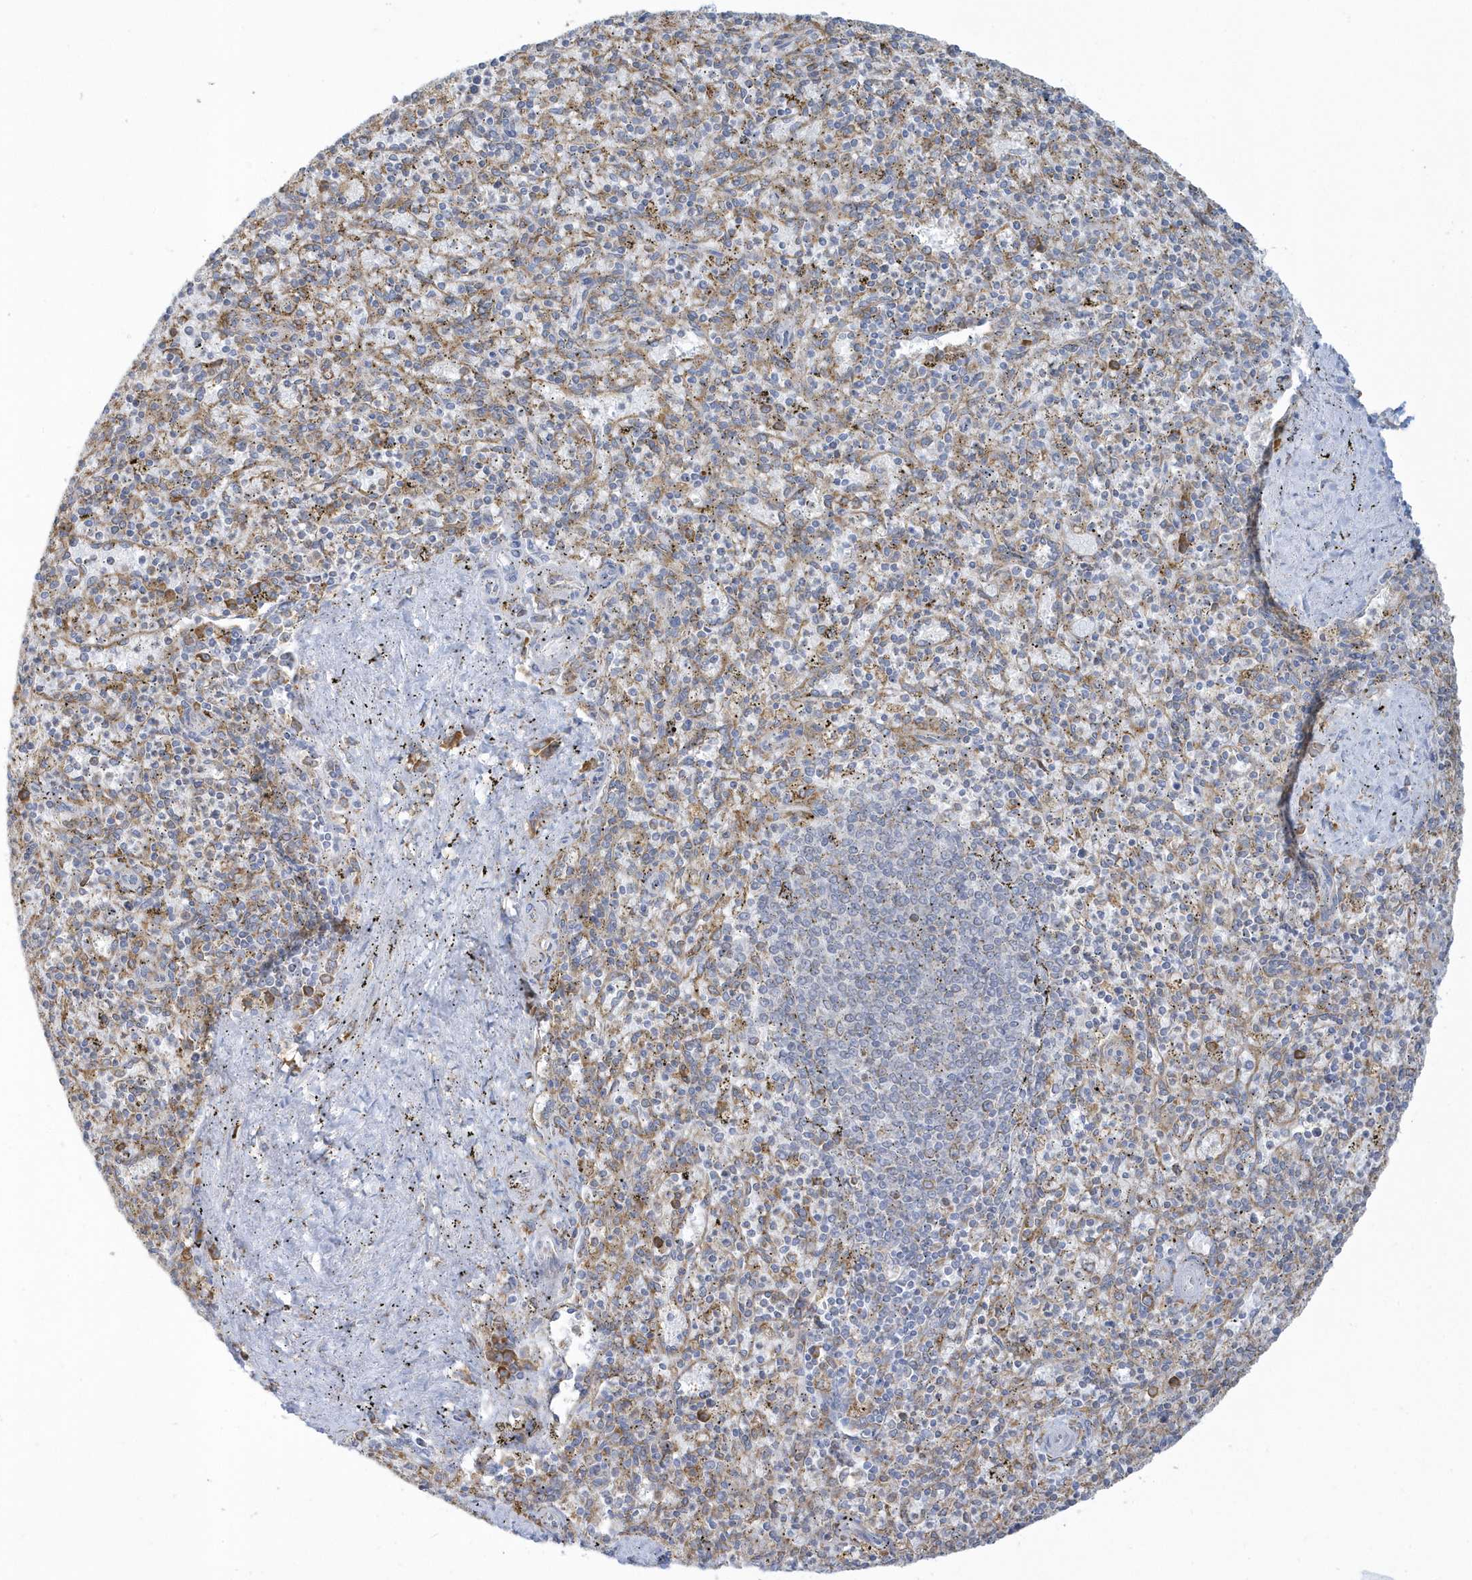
{"staining": {"intensity": "moderate", "quantity": "<25%", "location": "cytoplasmic/membranous"}, "tissue": "spleen", "cell_type": "Cells in red pulp", "image_type": "normal", "snomed": [{"axis": "morphology", "description": "Normal tissue, NOS"}, {"axis": "topography", "description": "Spleen"}], "caption": "Protein expression analysis of benign spleen shows moderate cytoplasmic/membranous staining in approximately <25% of cells in red pulp.", "gene": "PDIA6", "patient": {"sex": "male", "age": 72}}